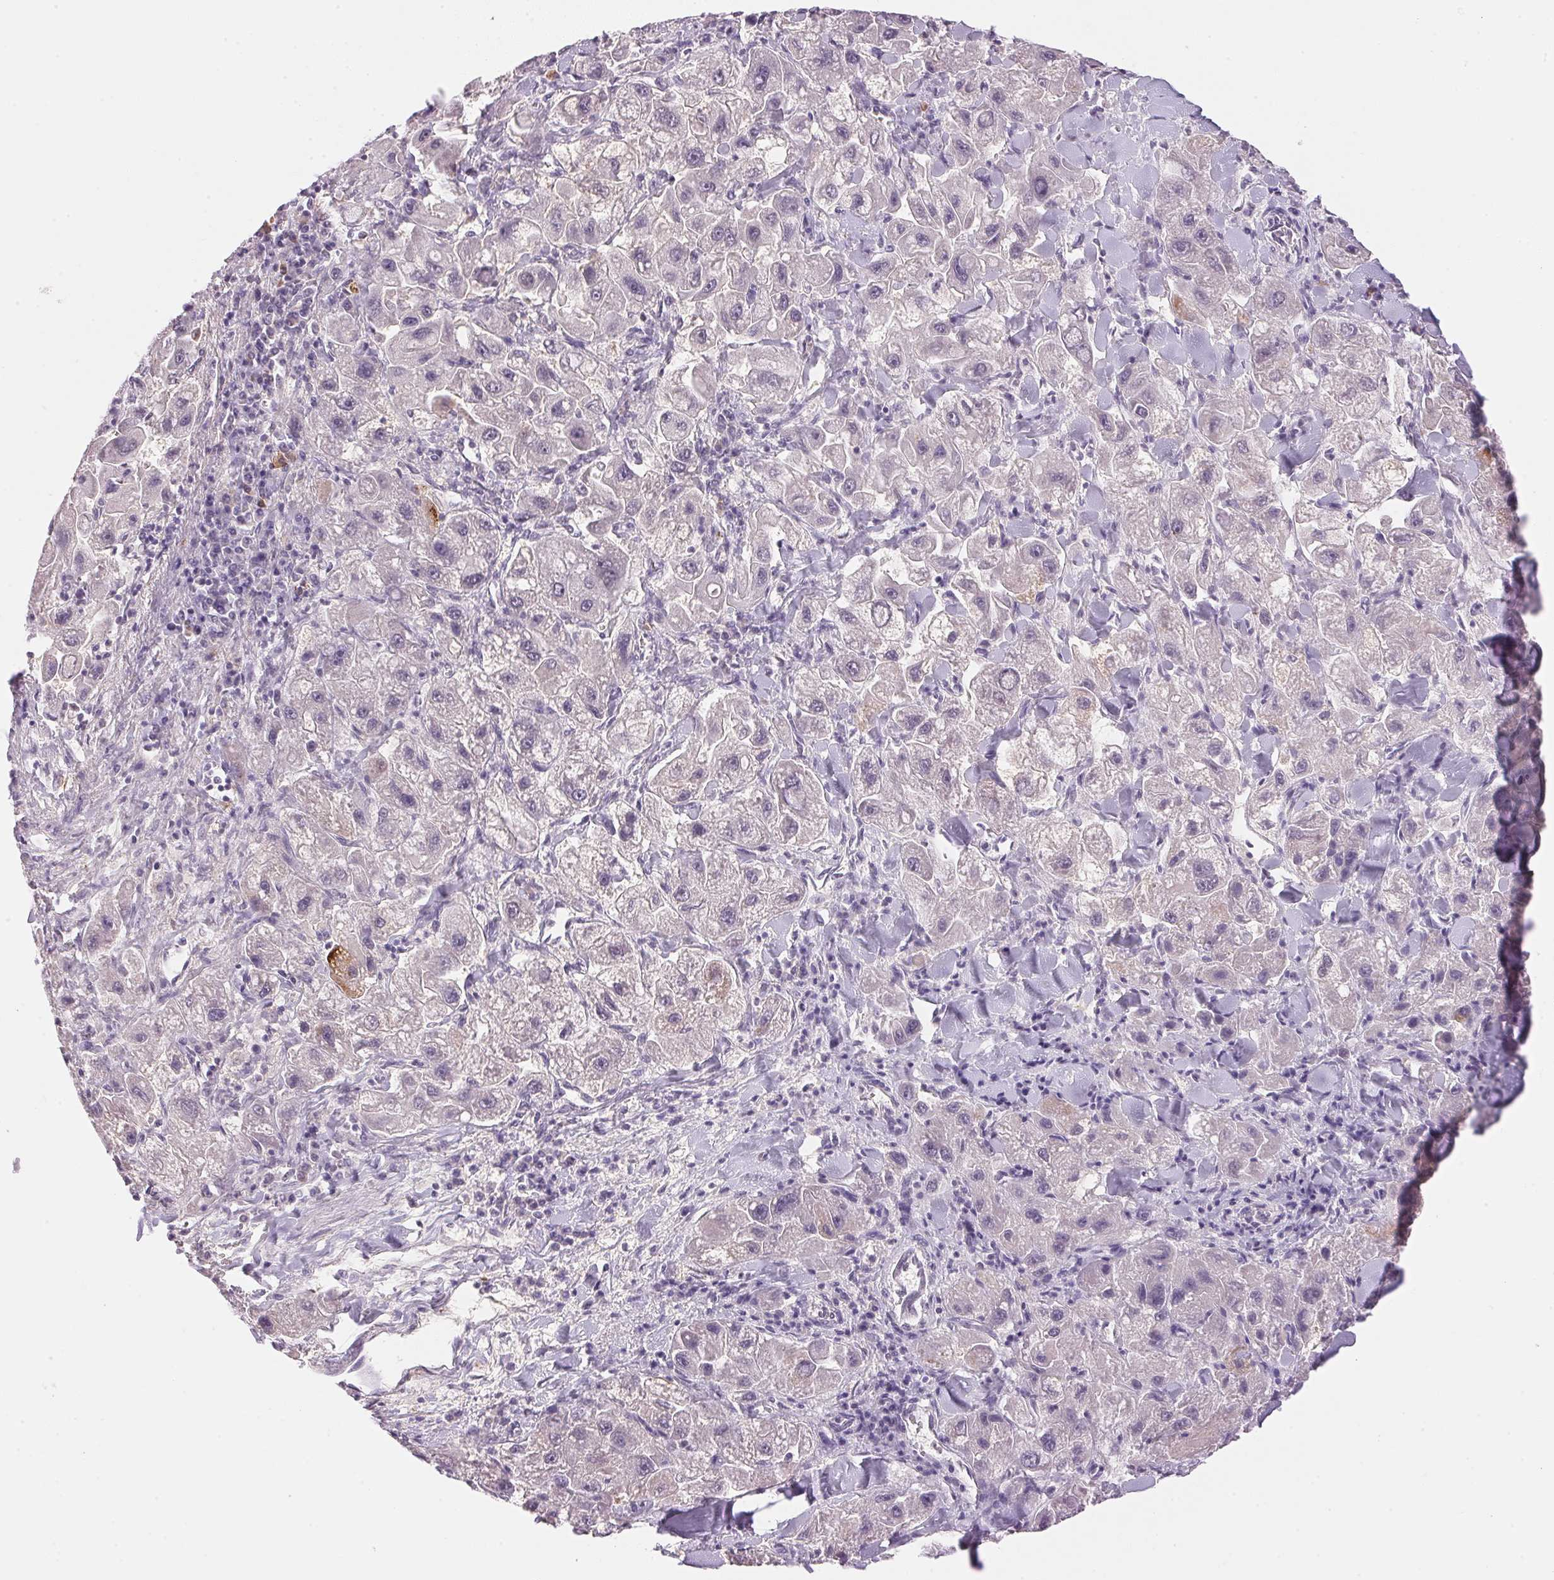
{"staining": {"intensity": "negative", "quantity": "none", "location": "none"}, "tissue": "liver cancer", "cell_type": "Tumor cells", "image_type": "cancer", "snomed": [{"axis": "morphology", "description": "Carcinoma, Hepatocellular, NOS"}, {"axis": "topography", "description": "Liver"}], "caption": "This is a micrograph of immunohistochemistry (IHC) staining of liver hepatocellular carcinoma, which shows no positivity in tumor cells.", "gene": "FNDC4", "patient": {"sex": "male", "age": 24}}